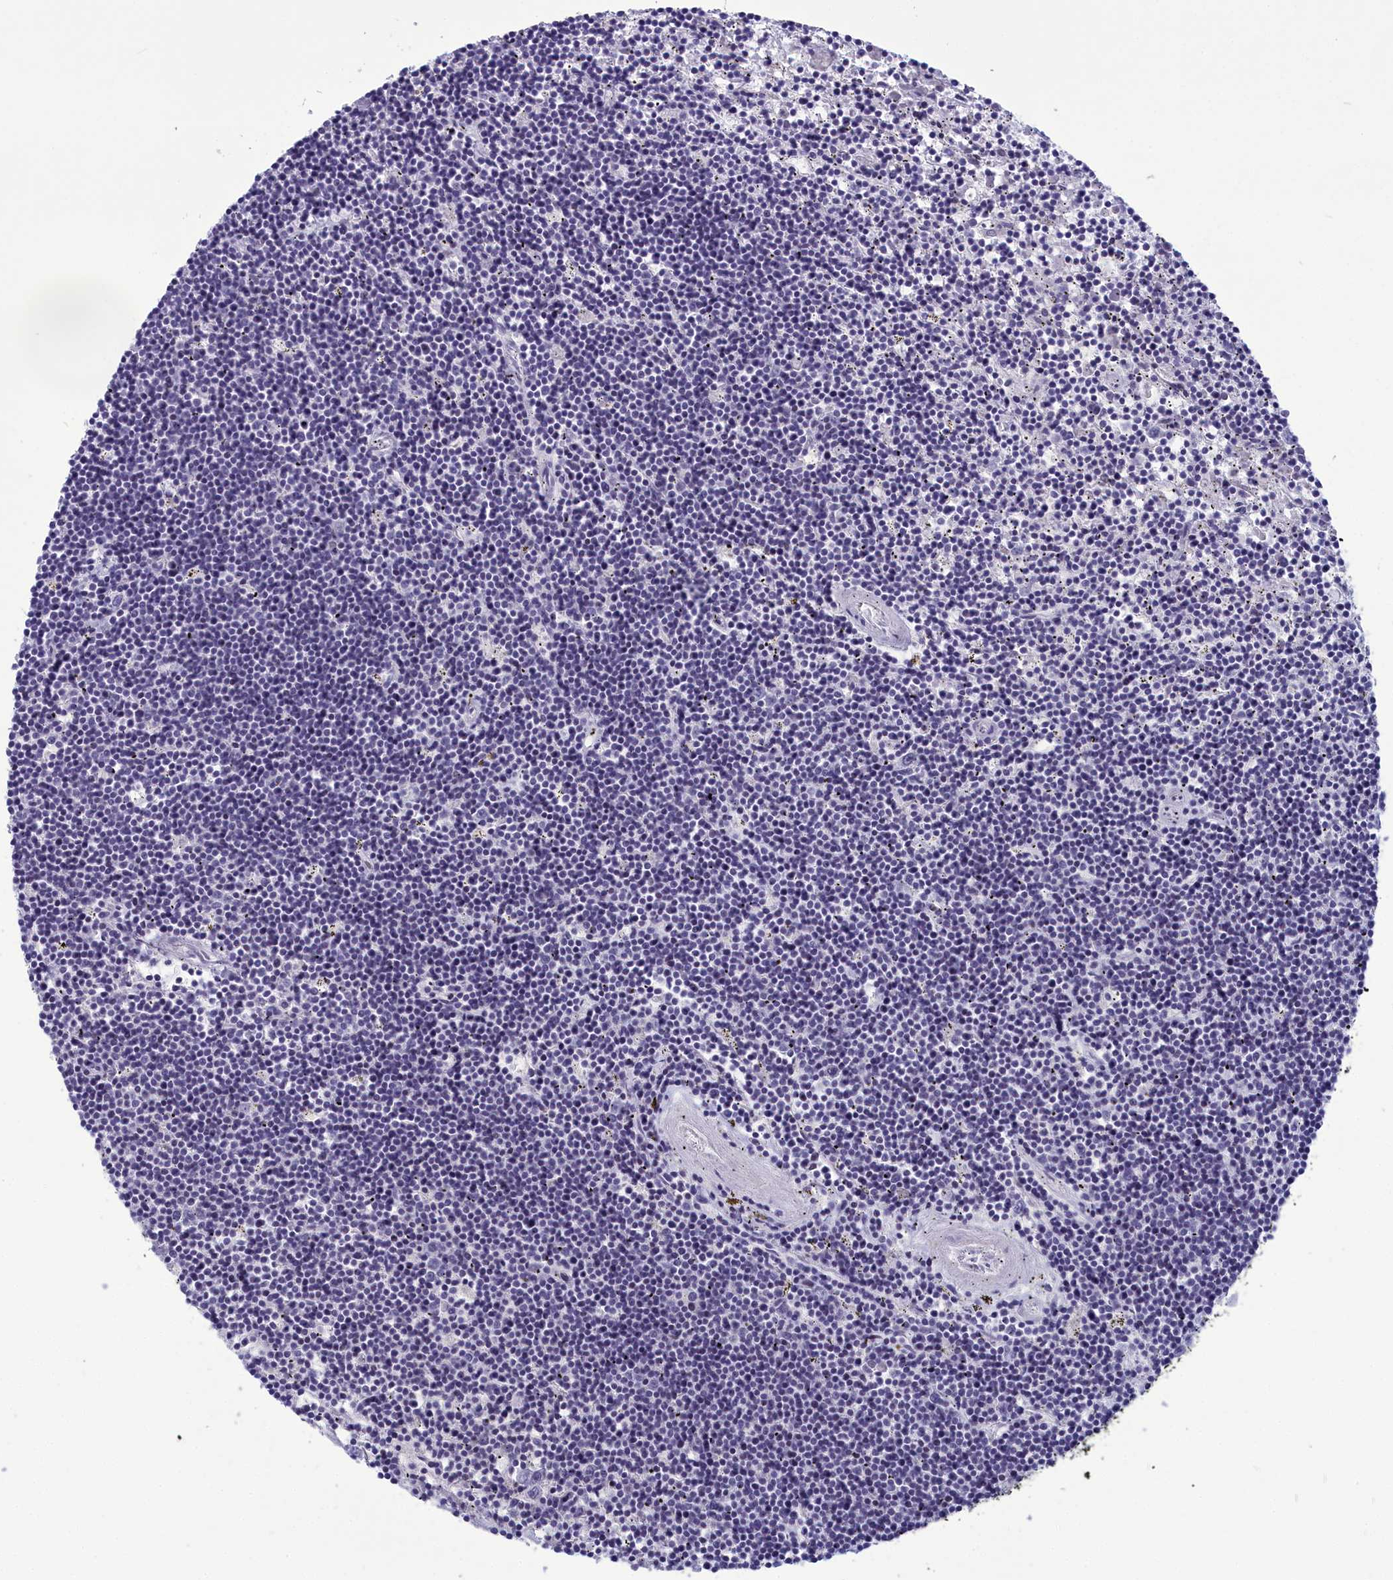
{"staining": {"intensity": "negative", "quantity": "none", "location": "none"}, "tissue": "lymphoma", "cell_type": "Tumor cells", "image_type": "cancer", "snomed": [{"axis": "morphology", "description": "Malignant lymphoma, non-Hodgkin's type, Low grade"}, {"axis": "topography", "description": "Spleen"}], "caption": "The photomicrograph displays no significant staining in tumor cells of lymphoma.", "gene": "CORO2A", "patient": {"sex": "male", "age": 76}}